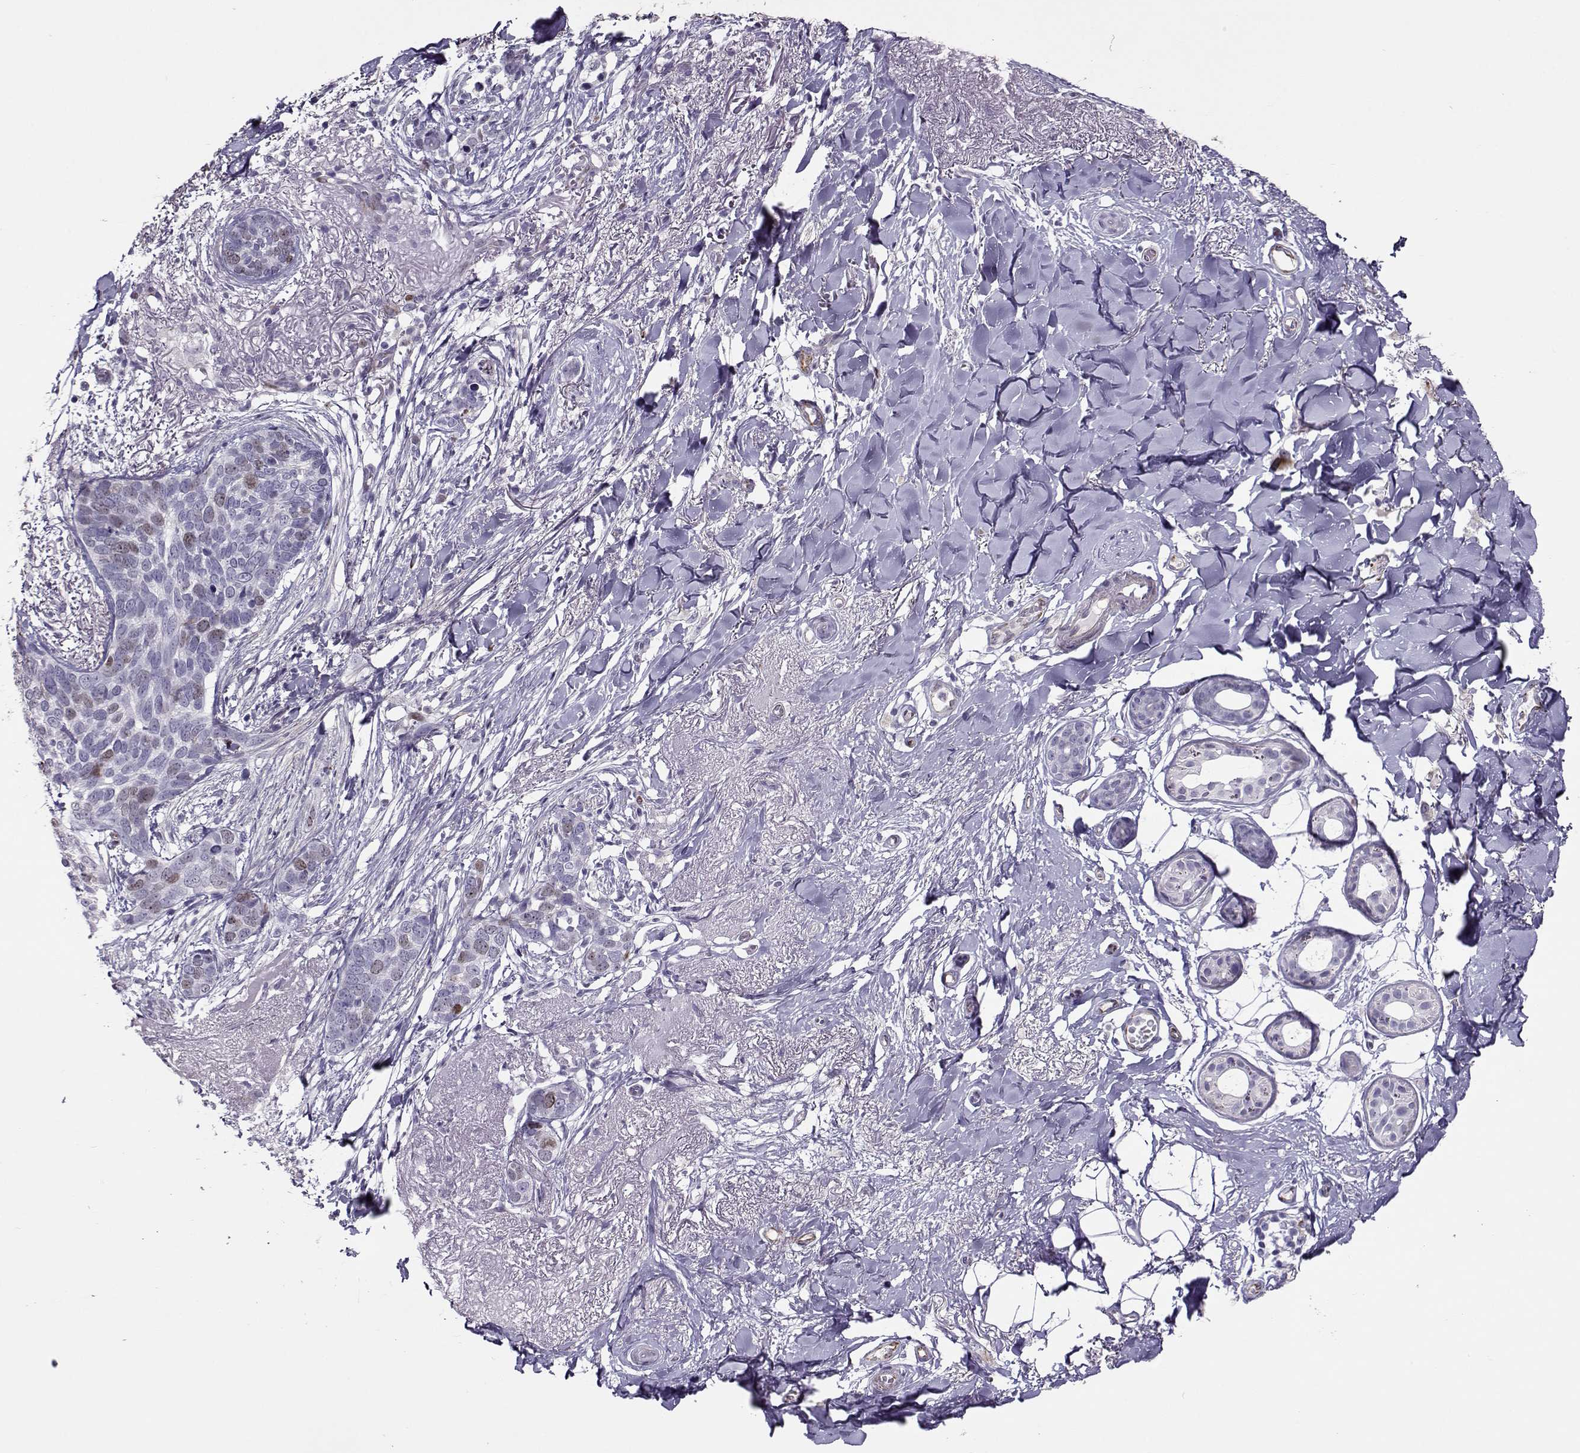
{"staining": {"intensity": "weak", "quantity": "<25%", "location": "nuclear"}, "tissue": "skin cancer", "cell_type": "Tumor cells", "image_type": "cancer", "snomed": [{"axis": "morphology", "description": "Normal tissue, NOS"}, {"axis": "morphology", "description": "Basal cell carcinoma"}, {"axis": "topography", "description": "Skin"}], "caption": "This is an immunohistochemistry (IHC) micrograph of skin basal cell carcinoma. There is no positivity in tumor cells.", "gene": "NPW", "patient": {"sex": "male", "age": 84}}